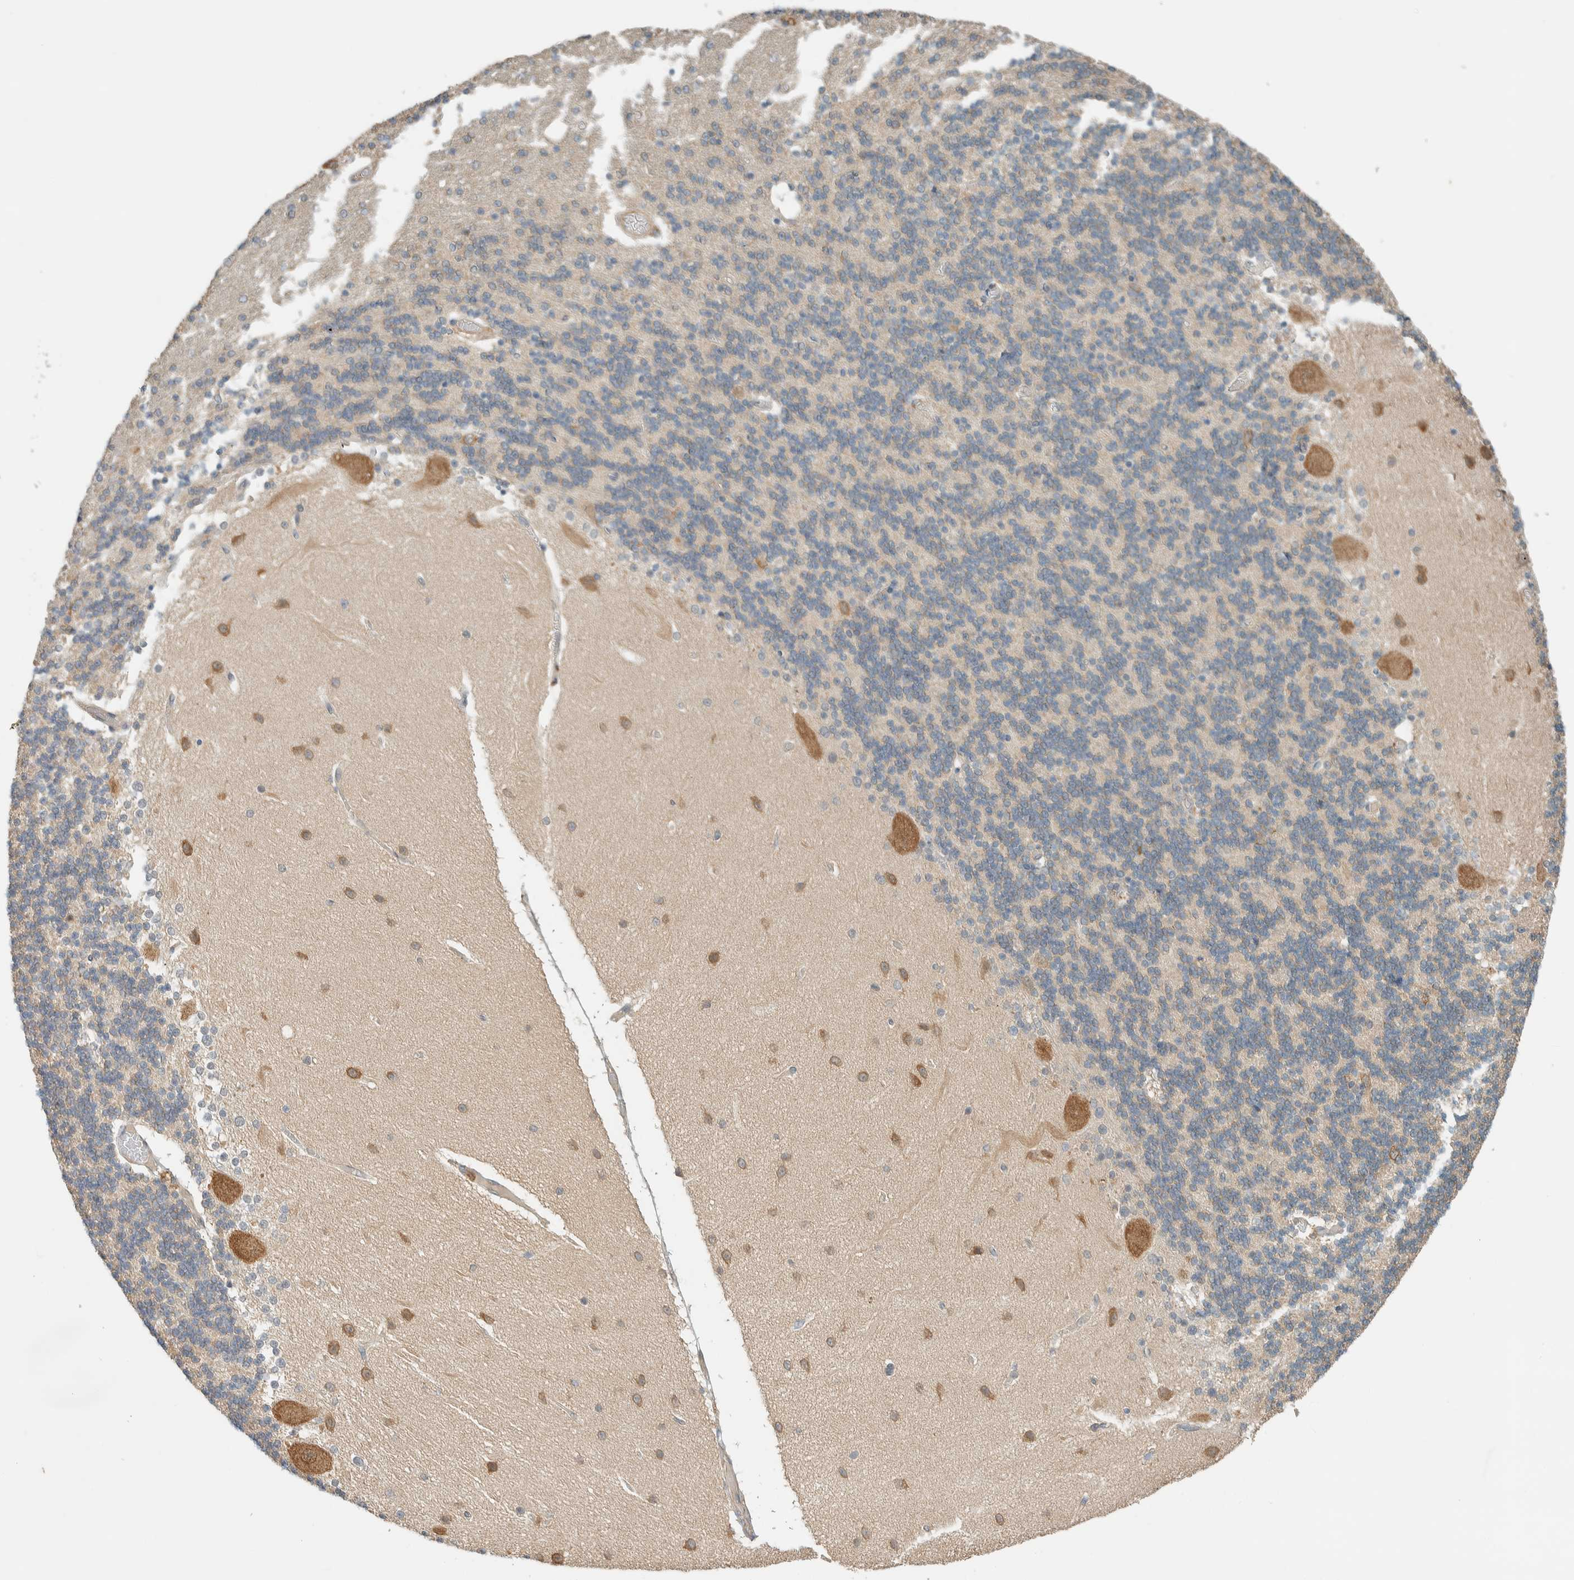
{"staining": {"intensity": "weak", "quantity": "<25%", "location": "cytoplasmic/membranous"}, "tissue": "cerebellum", "cell_type": "Cells in granular layer", "image_type": "normal", "snomed": [{"axis": "morphology", "description": "Normal tissue, NOS"}, {"axis": "topography", "description": "Cerebellum"}], "caption": "Immunohistochemistry (IHC) of benign cerebellum exhibits no positivity in cells in granular layer.", "gene": "RAB11FIP1", "patient": {"sex": "female", "age": 54}}